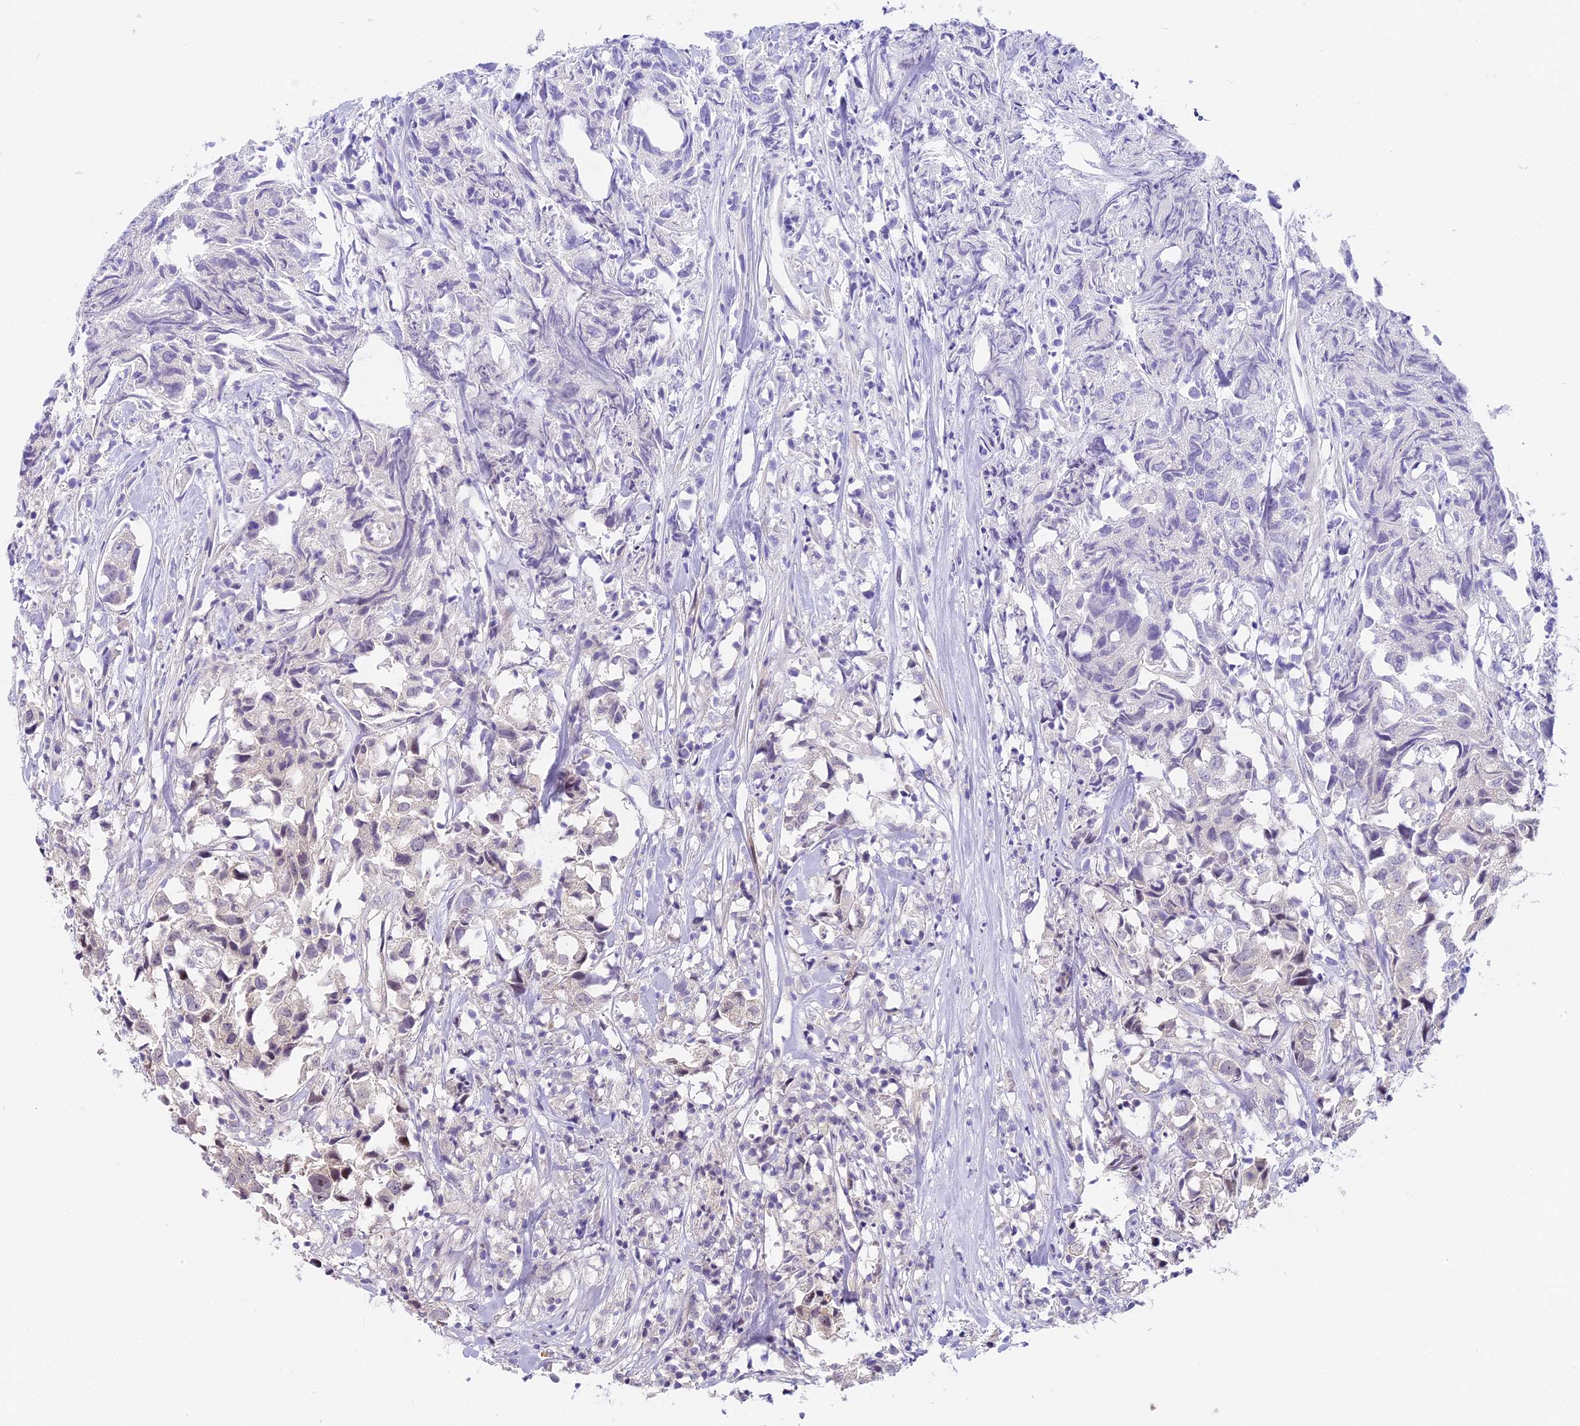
{"staining": {"intensity": "moderate", "quantity": "<25%", "location": "nuclear"}, "tissue": "urothelial cancer", "cell_type": "Tumor cells", "image_type": "cancer", "snomed": [{"axis": "morphology", "description": "Urothelial carcinoma, High grade"}, {"axis": "topography", "description": "Urinary bladder"}], "caption": "High-grade urothelial carcinoma was stained to show a protein in brown. There is low levels of moderate nuclear expression in approximately <25% of tumor cells. (brown staining indicates protein expression, while blue staining denotes nuclei).", "gene": "MIDN", "patient": {"sex": "female", "age": 75}}